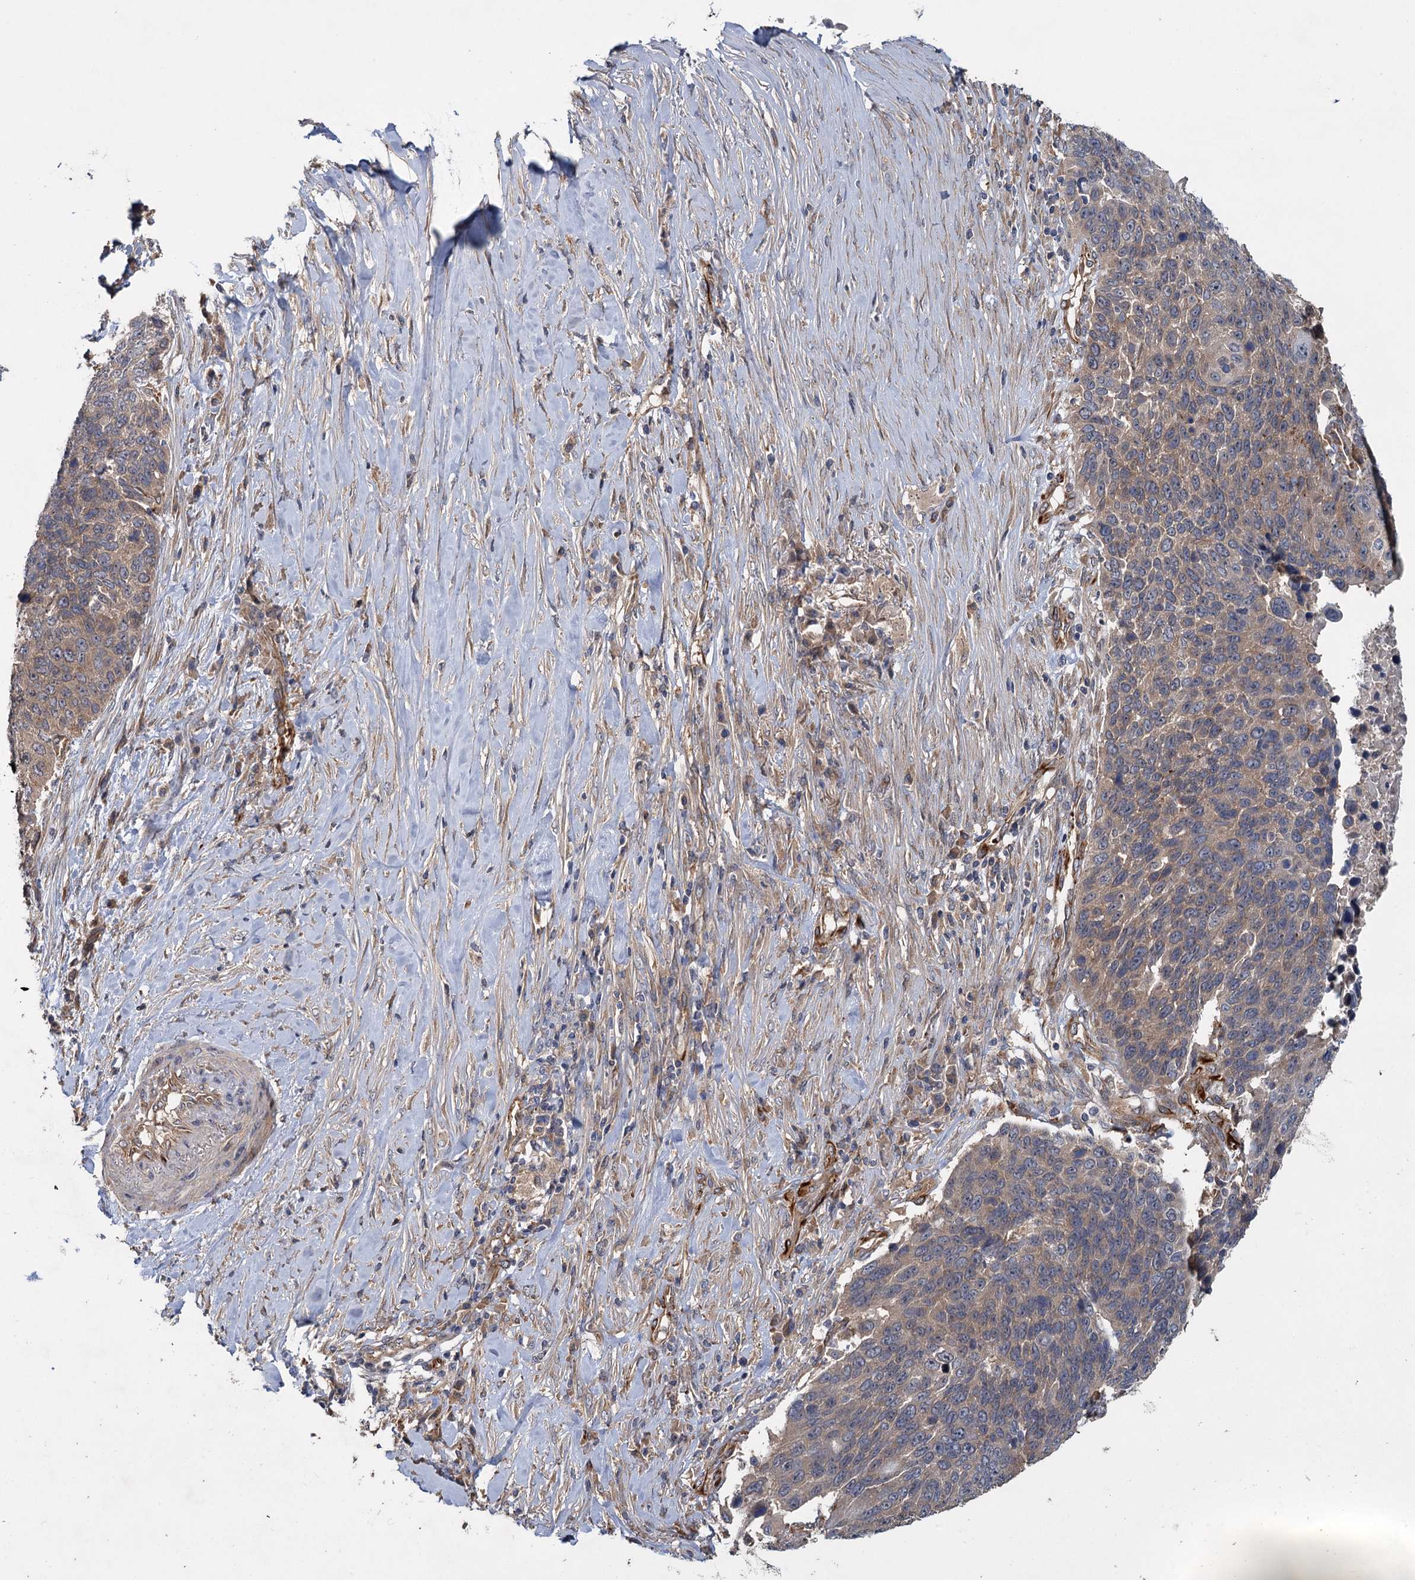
{"staining": {"intensity": "weak", "quantity": "25%-75%", "location": "cytoplasmic/membranous"}, "tissue": "lung cancer", "cell_type": "Tumor cells", "image_type": "cancer", "snomed": [{"axis": "morphology", "description": "Normal tissue, NOS"}, {"axis": "morphology", "description": "Squamous cell carcinoma, NOS"}, {"axis": "topography", "description": "Lymph node"}, {"axis": "topography", "description": "Lung"}], "caption": "Weak cytoplasmic/membranous staining is present in approximately 25%-75% of tumor cells in lung cancer. (IHC, brightfield microscopy, high magnification).", "gene": "PKN2", "patient": {"sex": "male", "age": 66}}